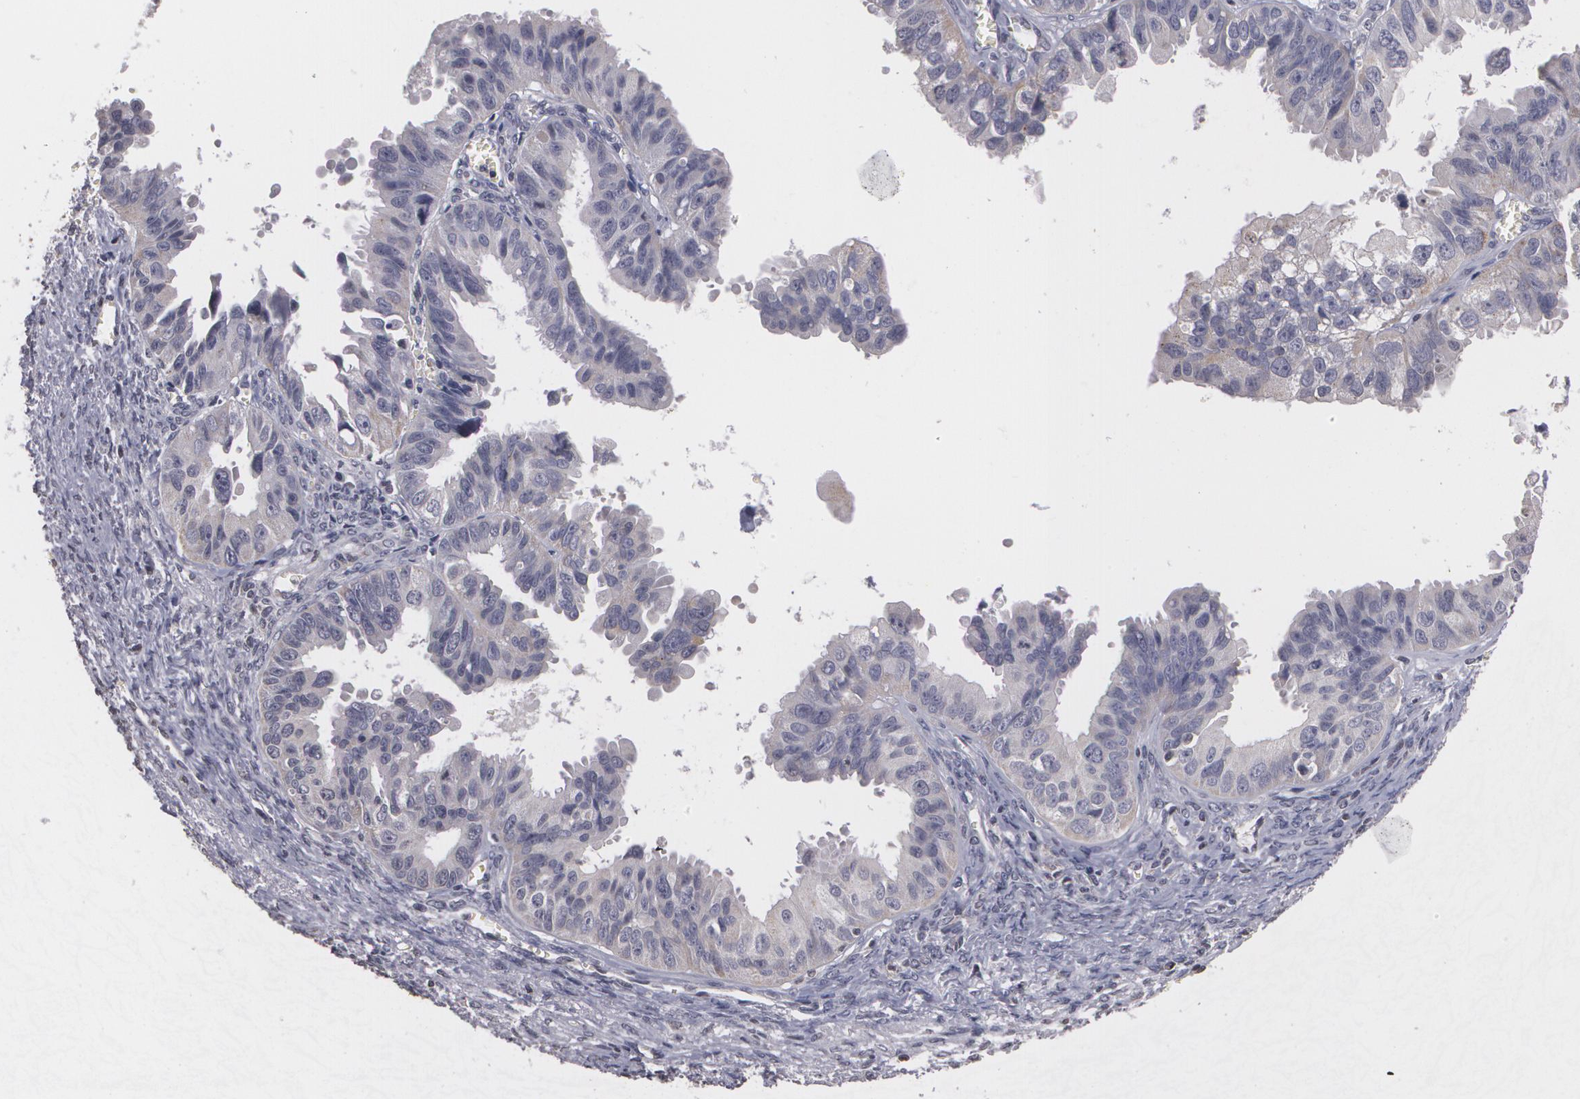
{"staining": {"intensity": "negative", "quantity": "none", "location": "none"}, "tissue": "ovarian cancer", "cell_type": "Tumor cells", "image_type": "cancer", "snomed": [{"axis": "morphology", "description": "Carcinoma, endometroid"}, {"axis": "topography", "description": "Ovary"}], "caption": "DAB (3,3'-diaminobenzidine) immunohistochemical staining of ovarian endometroid carcinoma reveals no significant expression in tumor cells.", "gene": "THRB", "patient": {"sex": "female", "age": 85}}